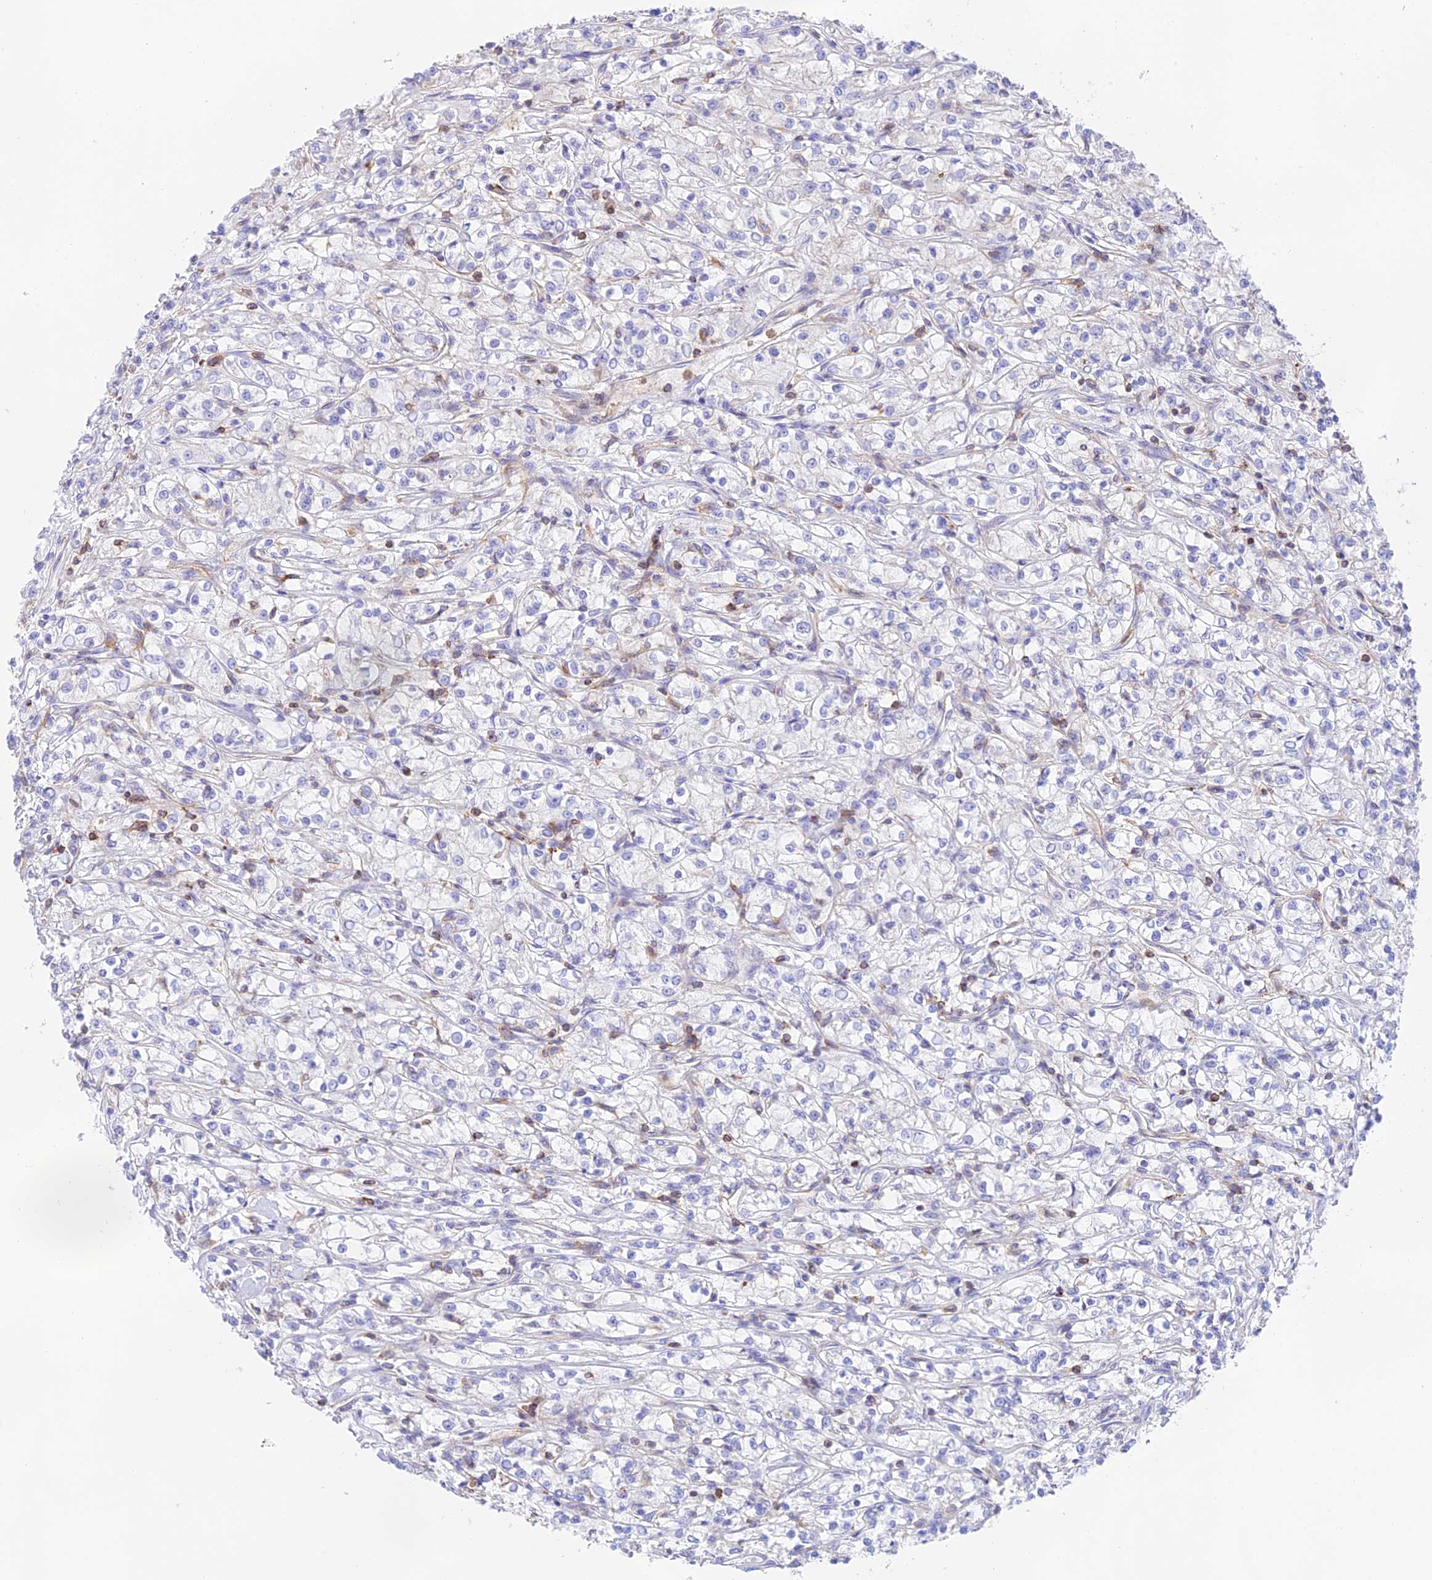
{"staining": {"intensity": "negative", "quantity": "none", "location": "none"}, "tissue": "renal cancer", "cell_type": "Tumor cells", "image_type": "cancer", "snomed": [{"axis": "morphology", "description": "Adenocarcinoma, NOS"}, {"axis": "topography", "description": "Kidney"}], "caption": "High magnification brightfield microscopy of renal cancer (adenocarcinoma) stained with DAB (brown) and counterstained with hematoxylin (blue): tumor cells show no significant staining. (DAB (3,3'-diaminobenzidine) immunohistochemistry (IHC) with hematoxylin counter stain).", "gene": "DENND1C", "patient": {"sex": "female", "age": 59}}